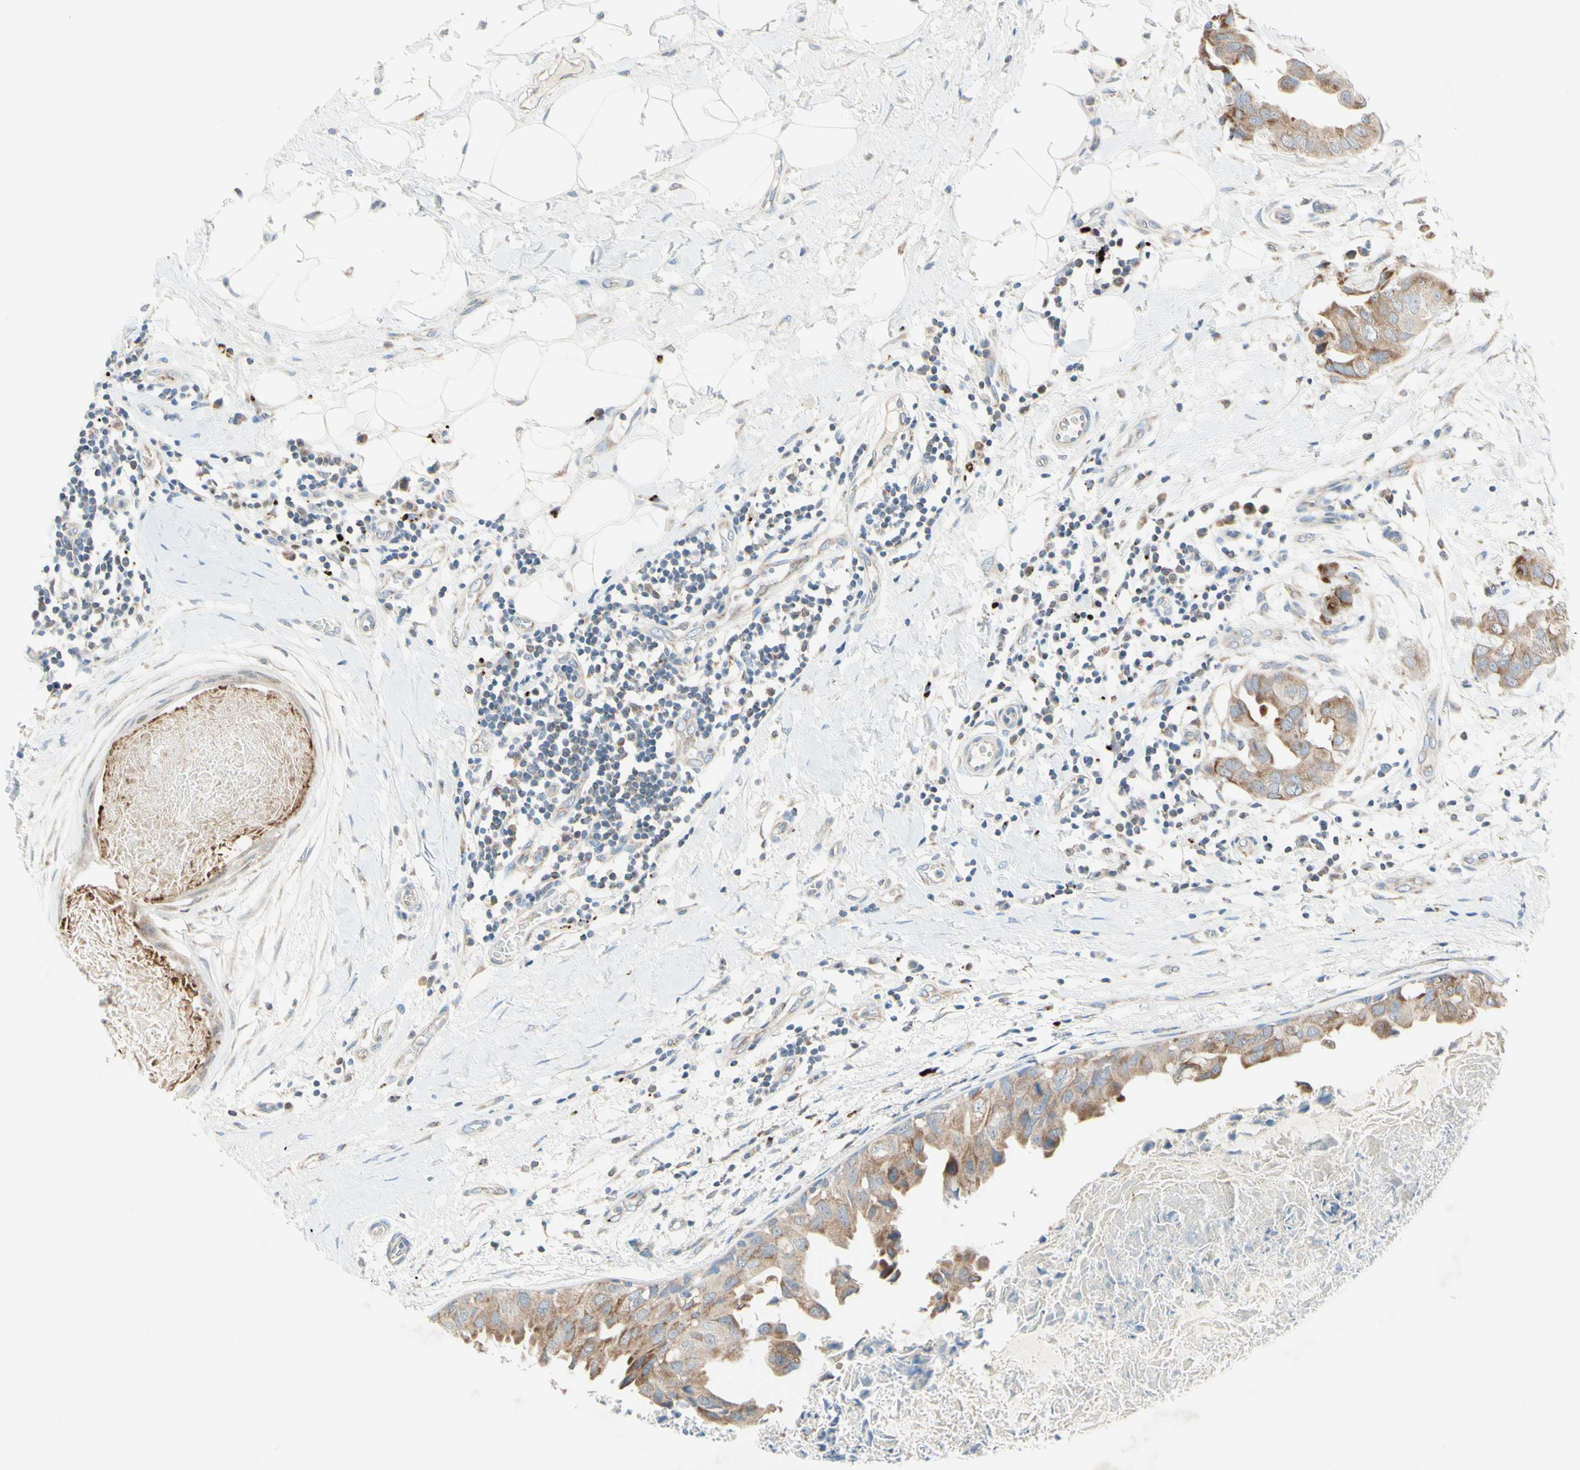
{"staining": {"intensity": "moderate", "quantity": ">75%", "location": "cytoplasmic/membranous"}, "tissue": "breast cancer", "cell_type": "Tumor cells", "image_type": "cancer", "snomed": [{"axis": "morphology", "description": "Duct carcinoma"}, {"axis": "topography", "description": "Breast"}], "caption": "High-power microscopy captured an immunohistochemistry (IHC) histopathology image of breast invasive ductal carcinoma, revealing moderate cytoplasmic/membranous positivity in about >75% of tumor cells.", "gene": "MFF", "patient": {"sex": "female", "age": 40}}